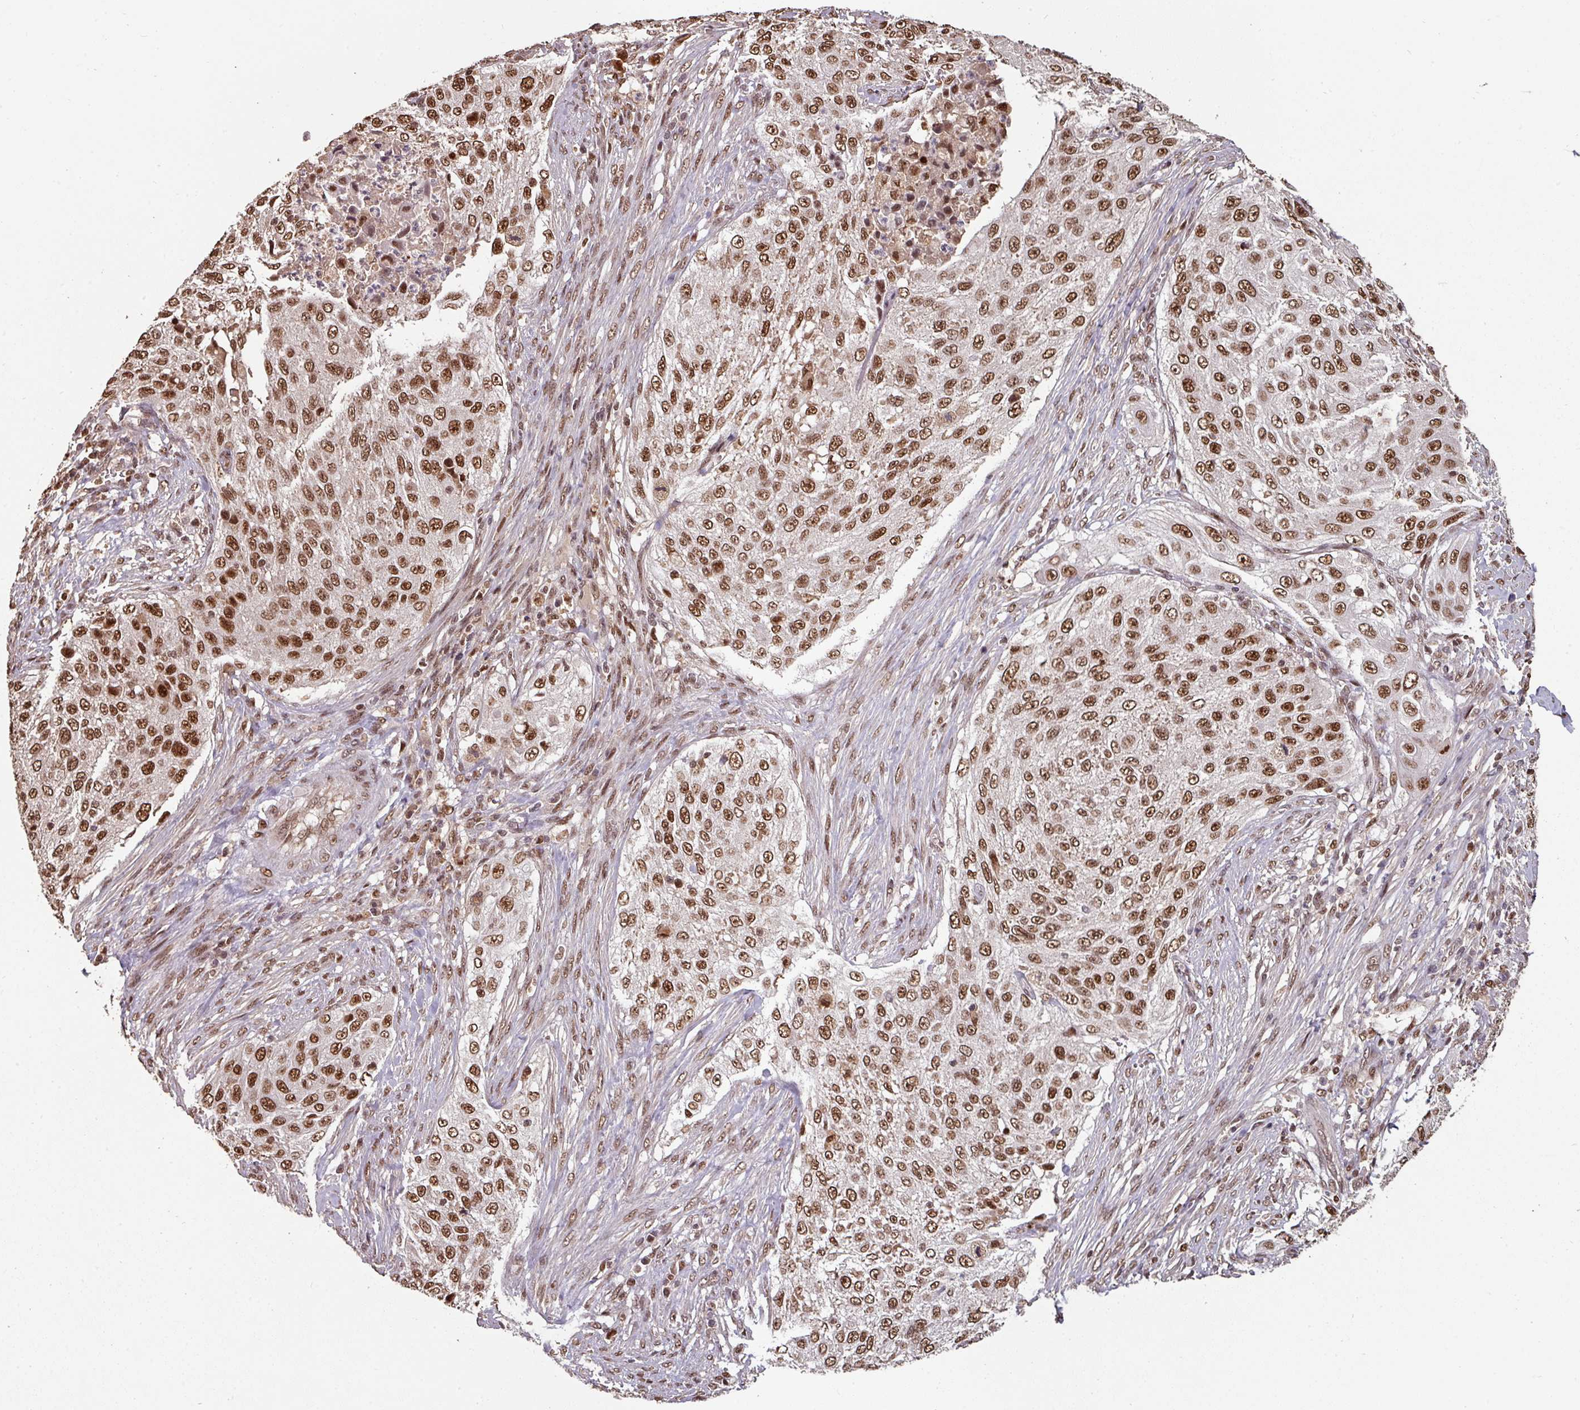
{"staining": {"intensity": "strong", "quantity": ">75%", "location": "nuclear"}, "tissue": "cervical cancer", "cell_type": "Tumor cells", "image_type": "cancer", "snomed": [{"axis": "morphology", "description": "Squamous cell carcinoma, NOS"}, {"axis": "topography", "description": "Cervix"}], "caption": "Brown immunohistochemical staining in human cervical squamous cell carcinoma reveals strong nuclear positivity in about >75% of tumor cells.", "gene": "POLD1", "patient": {"sex": "female", "age": 42}}